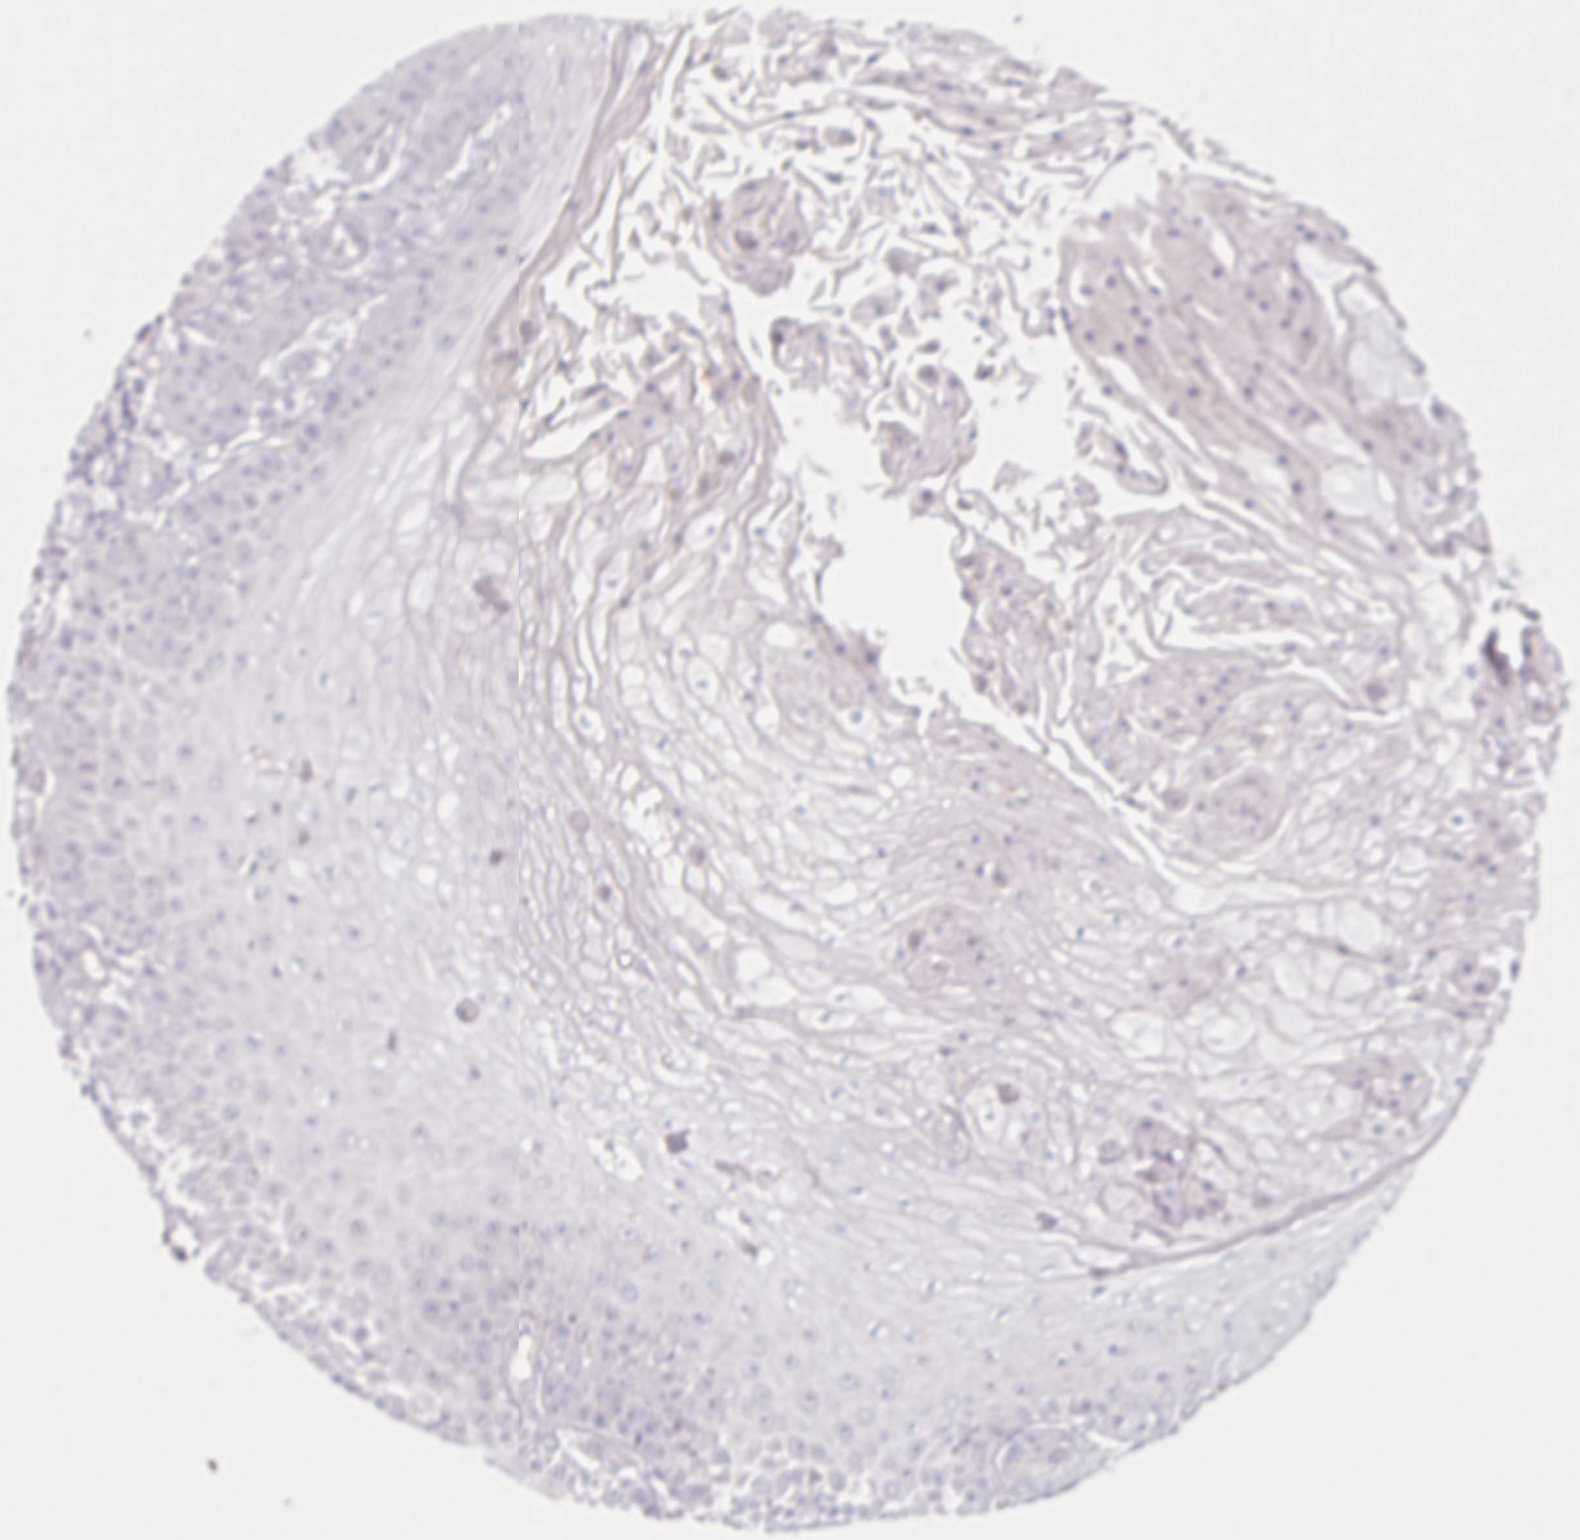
{"staining": {"intensity": "negative", "quantity": "none", "location": "none"}, "tissue": "skin cancer", "cell_type": "Tumor cells", "image_type": "cancer", "snomed": [{"axis": "morphology", "description": "Squamous cell carcinoma, NOS"}, {"axis": "topography", "description": "Skin"}], "caption": "Protein analysis of skin cancer (squamous cell carcinoma) shows no significant staining in tumor cells.", "gene": "LRRC23", "patient": {"sex": "male", "age": 70}}